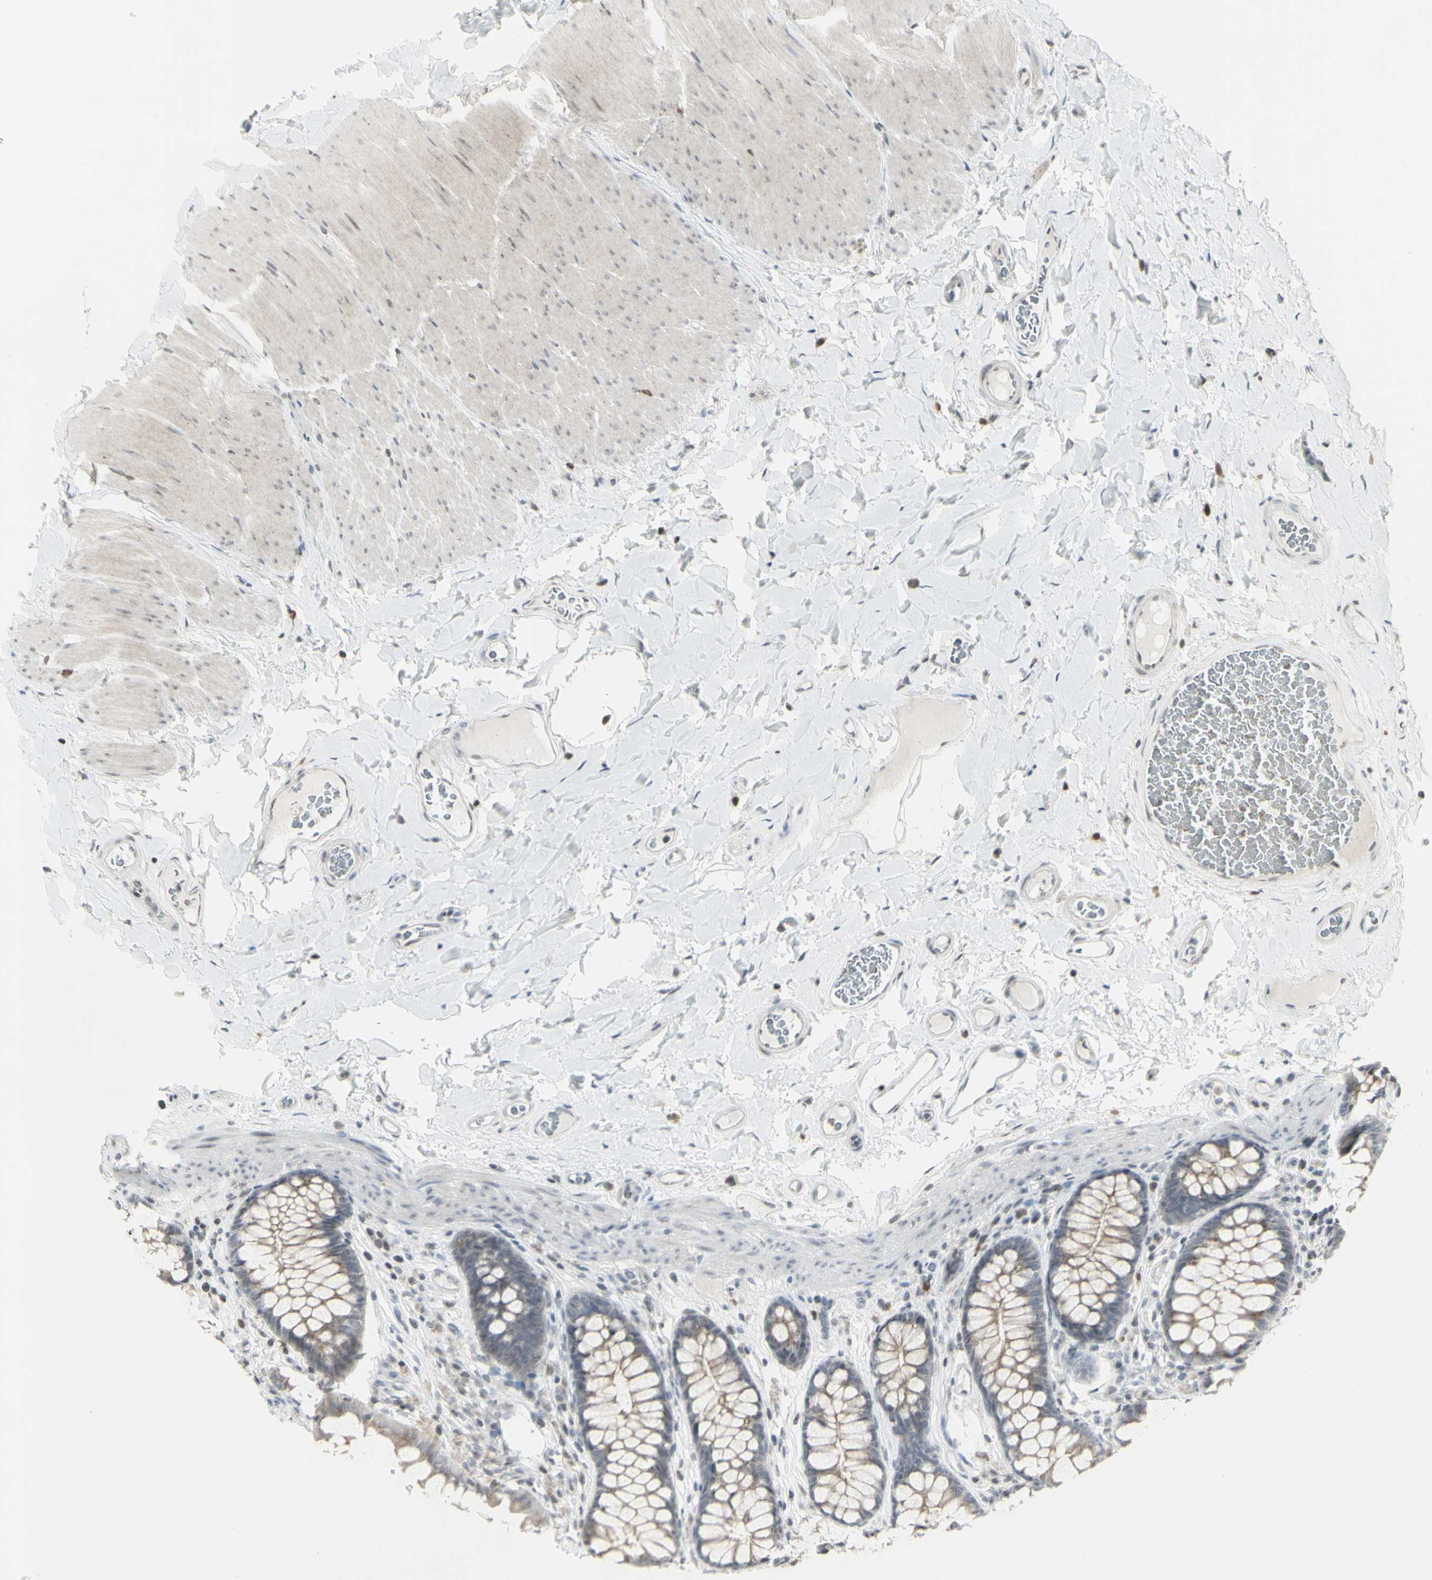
{"staining": {"intensity": "negative", "quantity": "none", "location": "none"}, "tissue": "colon", "cell_type": "Endothelial cells", "image_type": "normal", "snomed": [{"axis": "morphology", "description": "Normal tissue, NOS"}, {"axis": "topography", "description": "Colon"}], "caption": "A high-resolution photomicrograph shows immunohistochemistry (IHC) staining of benign colon, which demonstrates no significant positivity in endothelial cells. (DAB IHC, high magnification).", "gene": "MUC5AC", "patient": {"sex": "female", "age": 55}}